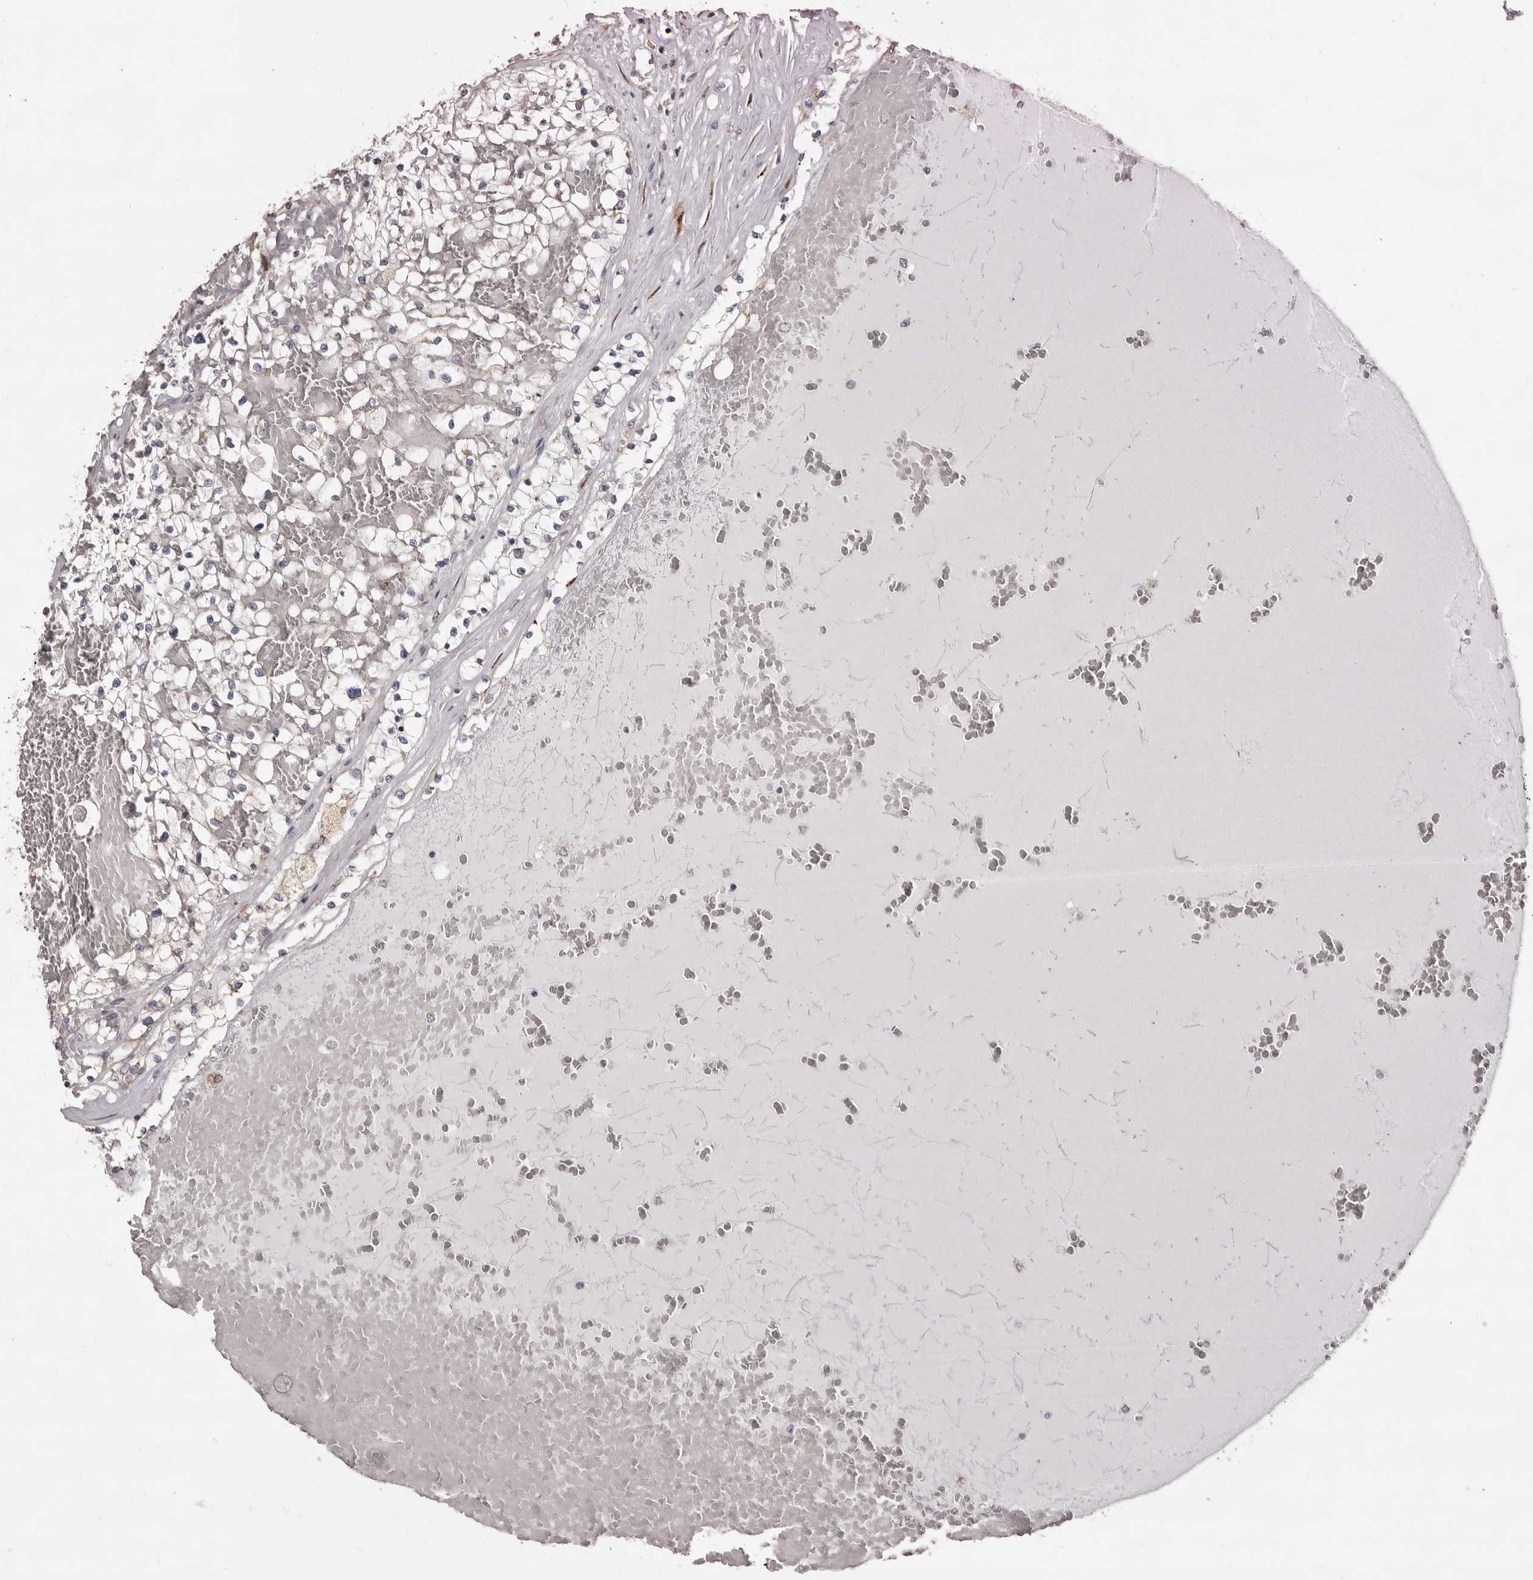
{"staining": {"intensity": "weak", "quantity": "<25%", "location": "cytoplasmic/membranous"}, "tissue": "renal cancer", "cell_type": "Tumor cells", "image_type": "cancer", "snomed": [{"axis": "morphology", "description": "Normal tissue, NOS"}, {"axis": "morphology", "description": "Adenocarcinoma, NOS"}, {"axis": "topography", "description": "Kidney"}], "caption": "High magnification brightfield microscopy of renal cancer stained with DAB (3,3'-diaminobenzidine) (brown) and counterstained with hematoxylin (blue): tumor cells show no significant positivity.", "gene": "PIGX", "patient": {"sex": "male", "age": 68}}